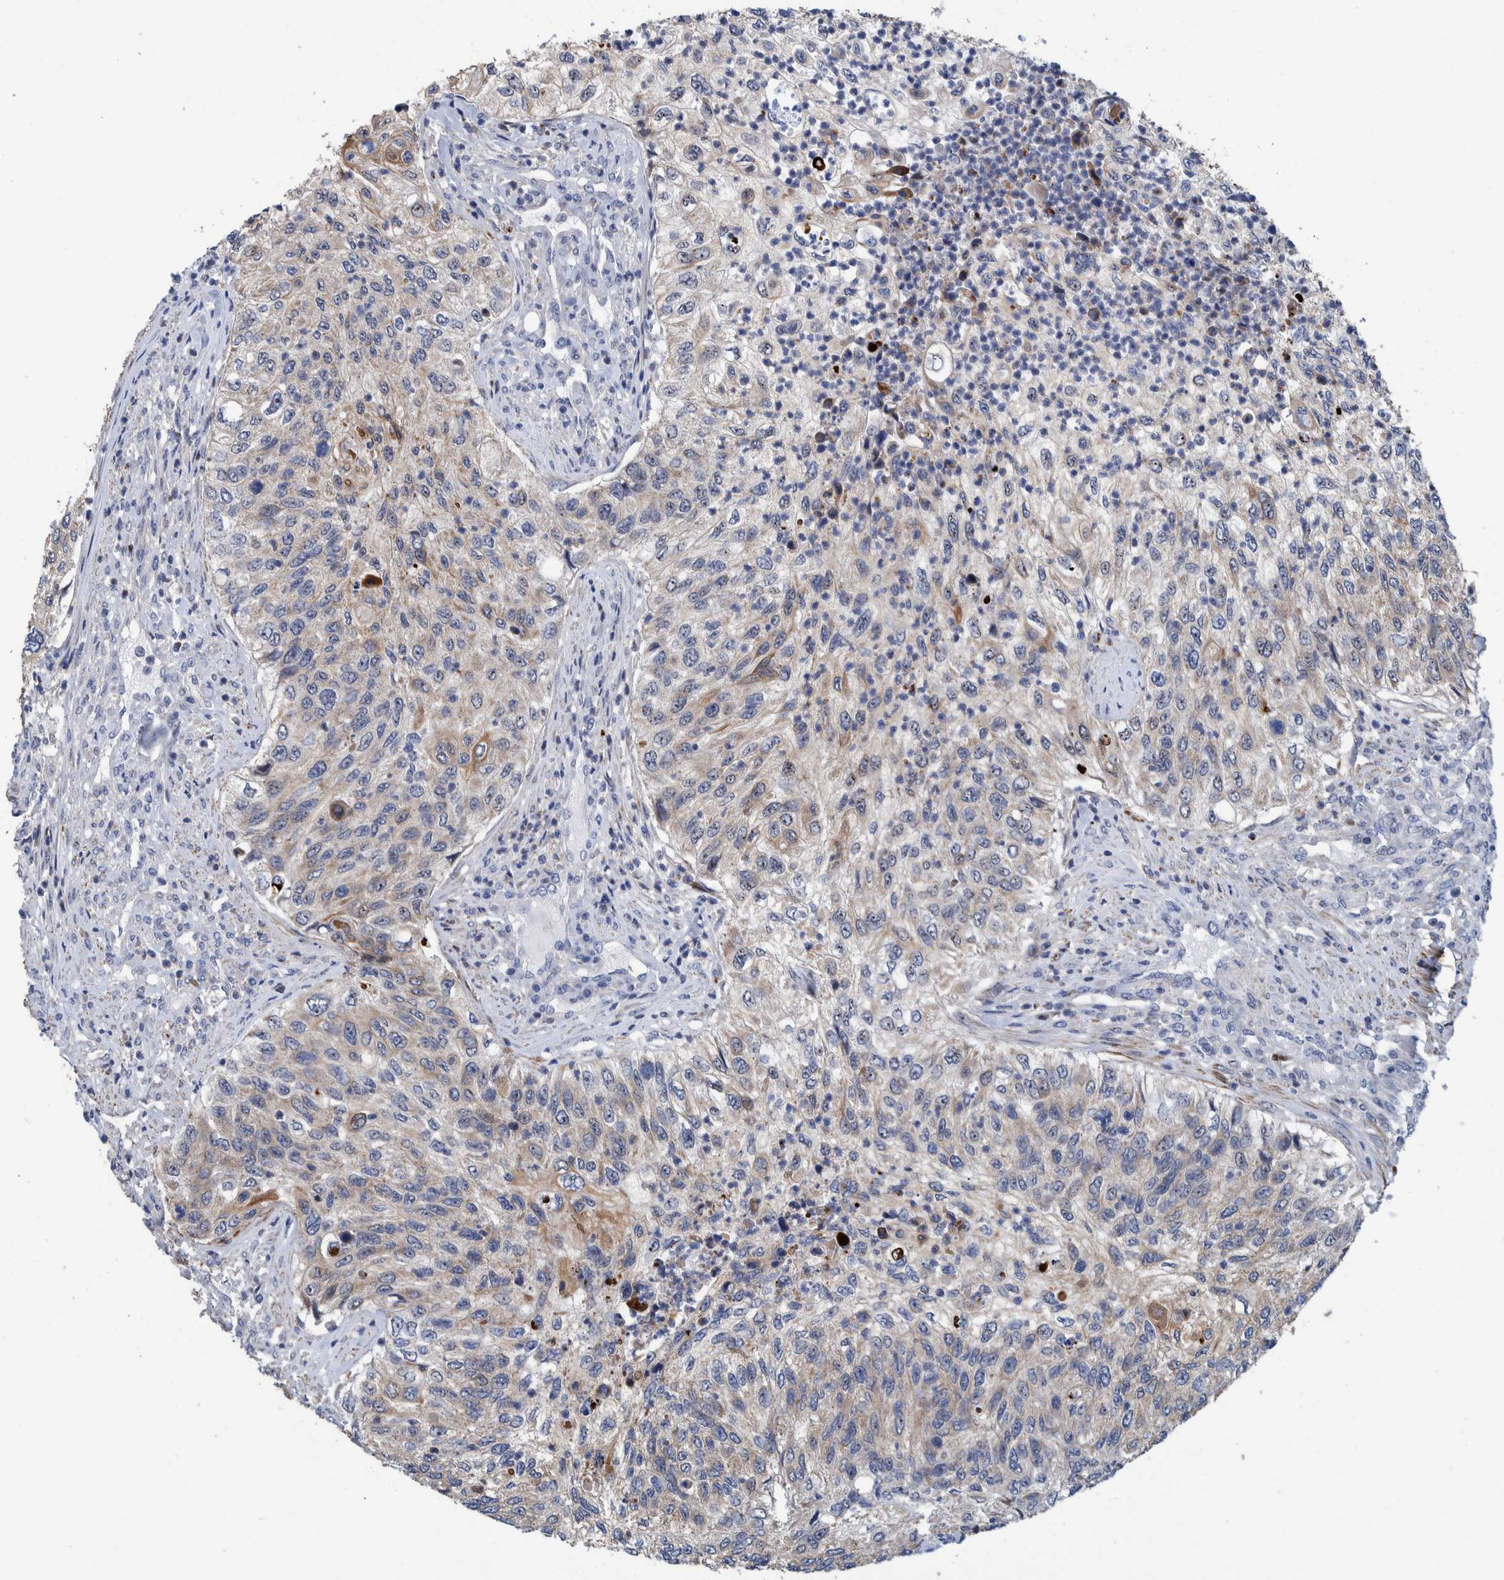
{"staining": {"intensity": "moderate", "quantity": "<25%", "location": "cytoplasmic/membranous"}, "tissue": "urothelial cancer", "cell_type": "Tumor cells", "image_type": "cancer", "snomed": [{"axis": "morphology", "description": "Urothelial carcinoma, High grade"}, {"axis": "topography", "description": "Urinary bladder"}], "caption": "IHC micrograph of neoplastic tissue: high-grade urothelial carcinoma stained using immunohistochemistry shows low levels of moderate protein expression localized specifically in the cytoplasmic/membranous of tumor cells, appearing as a cytoplasmic/membranous brown color.", "gene": "MKS1", "patient": {"sex": "female", "age": 60}}